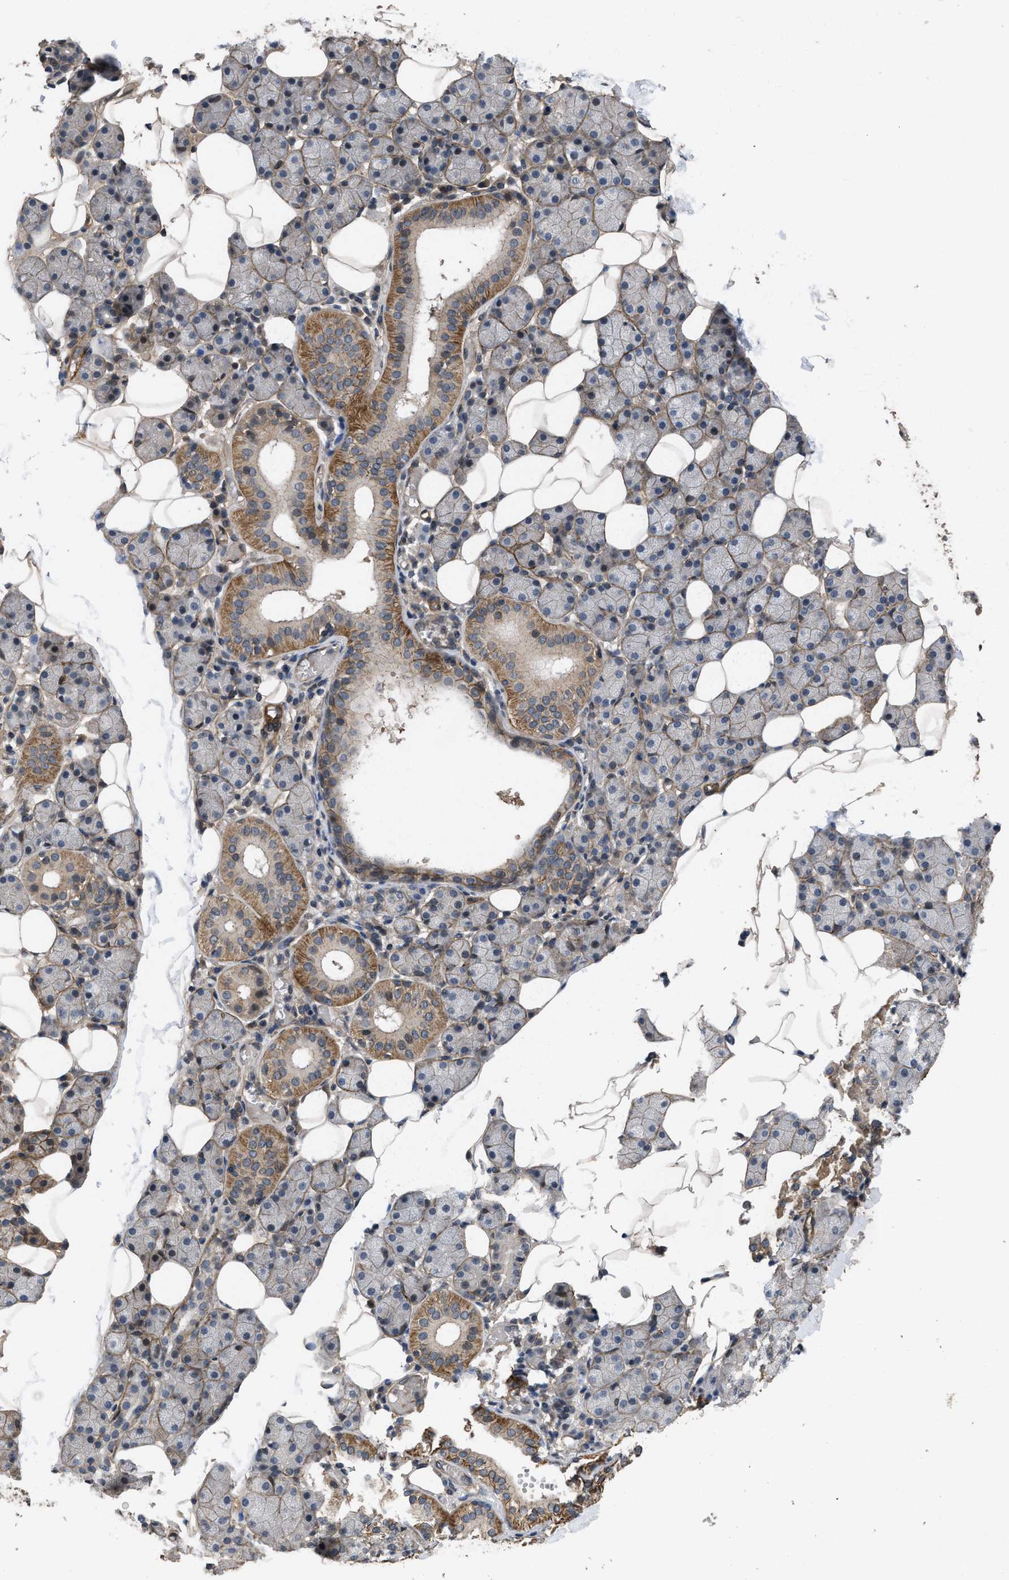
{"staining": {"intensity": "moderate", "quantity": "25%-75%", "location": "cytoplasmic/membranous"}, "tissue": "salivary gland", "cell_type": "Glandular cells", "image_type": "normal", "snomed": [{"axis": "morphology", "description": "Normal tissue, NOS"}, {"axis": "topography", "description": "Salivary gland"}], "caption": "Moderate cytoplasmic/membranous staining is seen in approximately 25%-75% of glandular cells in benign salivary gland. (brown staining indicates protein expression, while blue staining denotes nuclei).", "gene": "UTRN", "patient": {"sex": "female", "age": 33}}